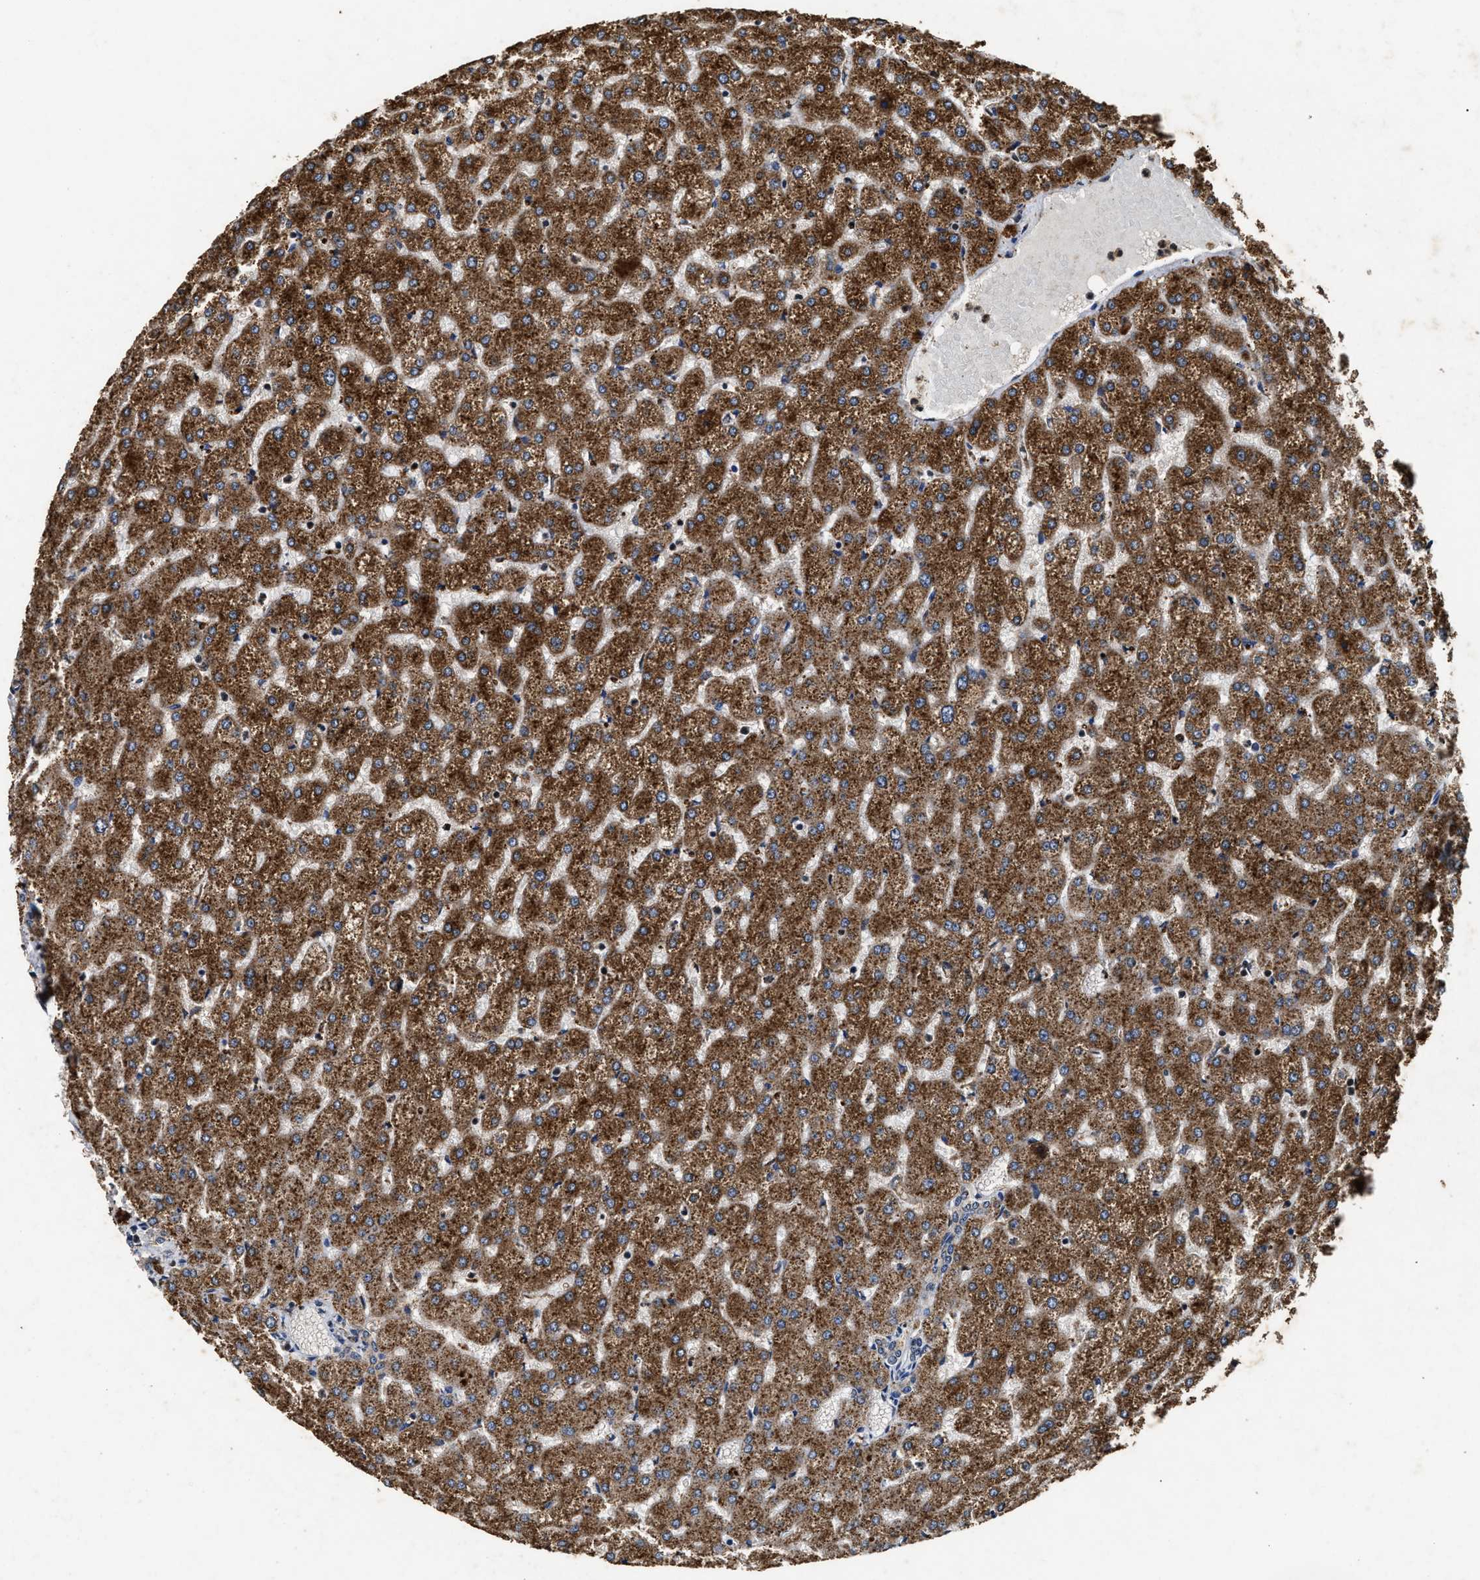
{"staining": {"intensity": "negative", "quantity": "none", "location": "none"}, "tissue": "liver", "cell_type": "Cholangiocytes", "image_type": "normal", "snomed": [{"axis": "morphology", "description": "Normal tissue, NOS"}, {"axis": "topography", "description": "Liver"}], "caption": "Immunohistochemistry (IHC) histopathology image of unremarkable human liver stained for a protein (brown), which displays no expression in cholangiocytes. Nuclei are stained in blue.", "gene": "ACOX1", "patient": {"sex": "female", "age": 32}}